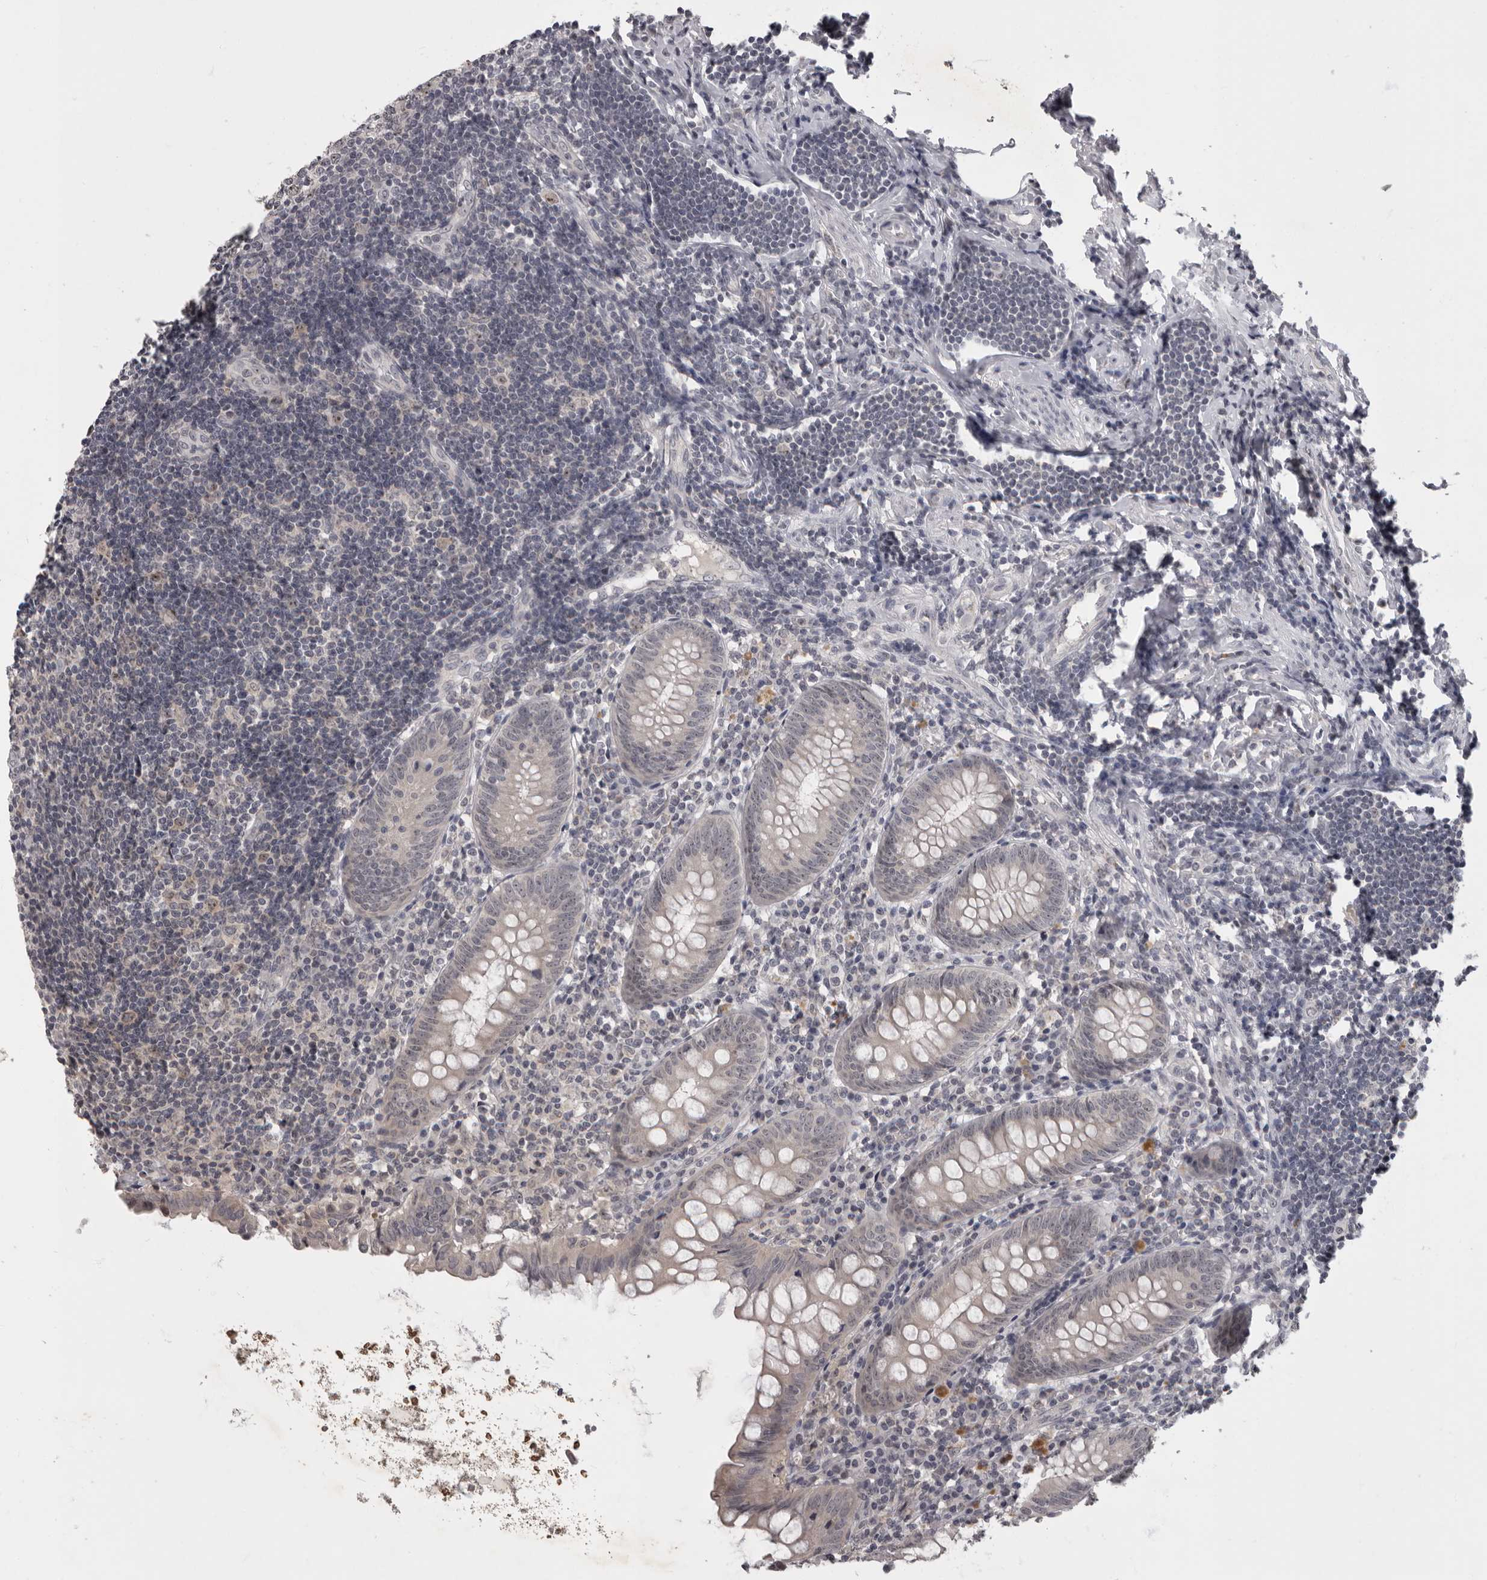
{"staining": {"intensity": "weak", "quantity": "<25%", "location": "cytoplasmic/membranous"}, "tissue": "appendix", "cell_type": "Glandular cells", "image_type": "normal", "snomed": [{"axis": "morphology", "description": "Normal tissue, NOS"}, {"axis": "topography", "description": "Appendix"}], "caption": "IHC histopathology image of unremarkable appendix: human appendix stained with DAB (3,3'-diaminobenzidine) exhibits no significant protein positivity in glandular cells.", "gene": "MRTO4", "patient": {"sex": "female", "age": 54}}